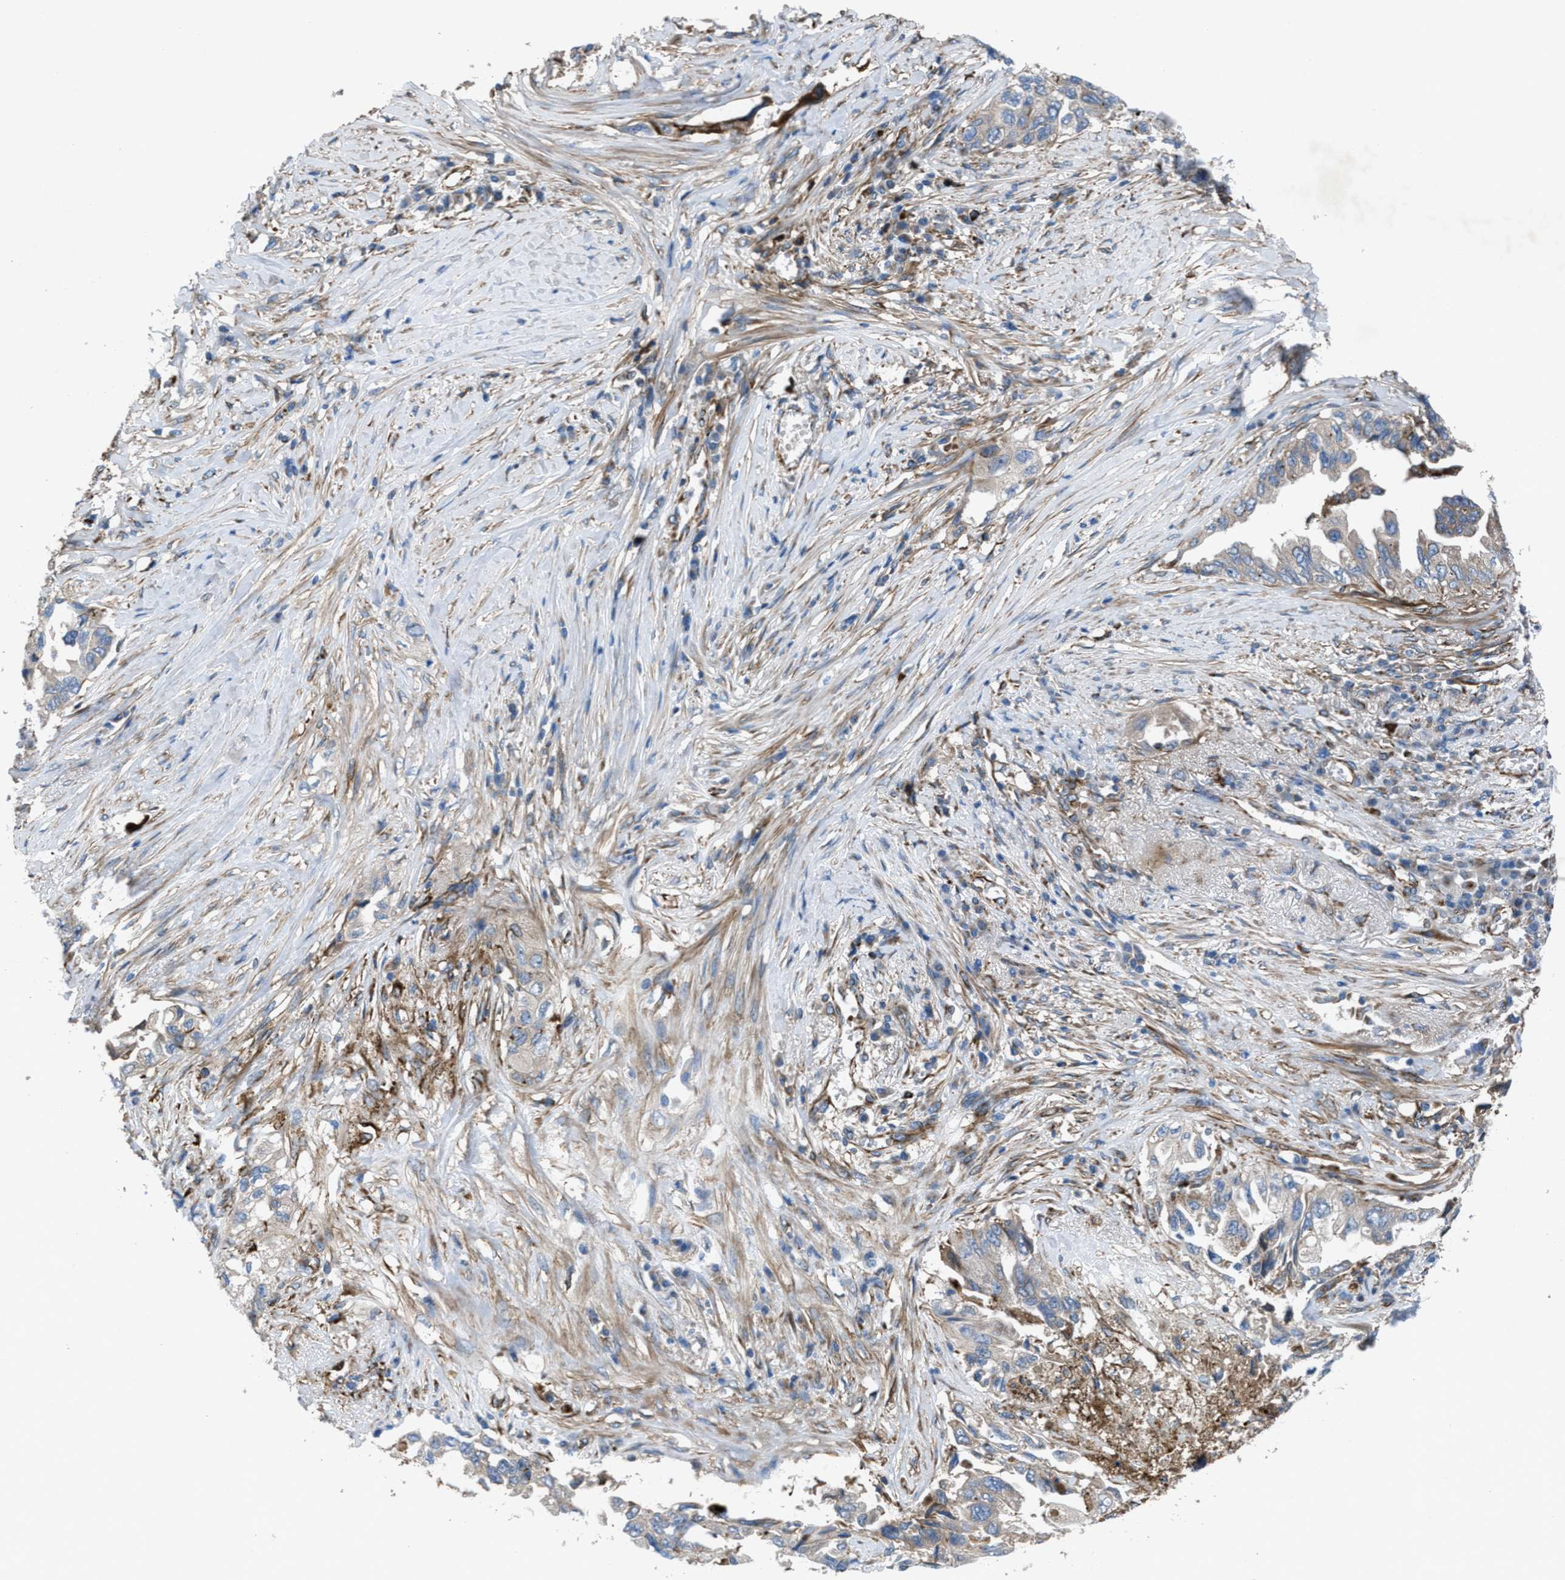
{"staining": {"intensity": "weak", "quantity": "<25%", "location": "cytoplasmic/membranous"}, "tissue": "lung cancer", "cell_type": "Tumor cells", "image_type": "cancer", "snomed": [{"axis": "morphology", "description": "Adenocarcinoma, NOS"}, {"axis": "topography", "description": "Lung"}], "caption": "This is an IHC photomicrograph of human adenocarcinoma (lung). There is no positivity in tumor cells.", "gene": "SLC6A9", "patient": {"sex": "female", "age": 51}}